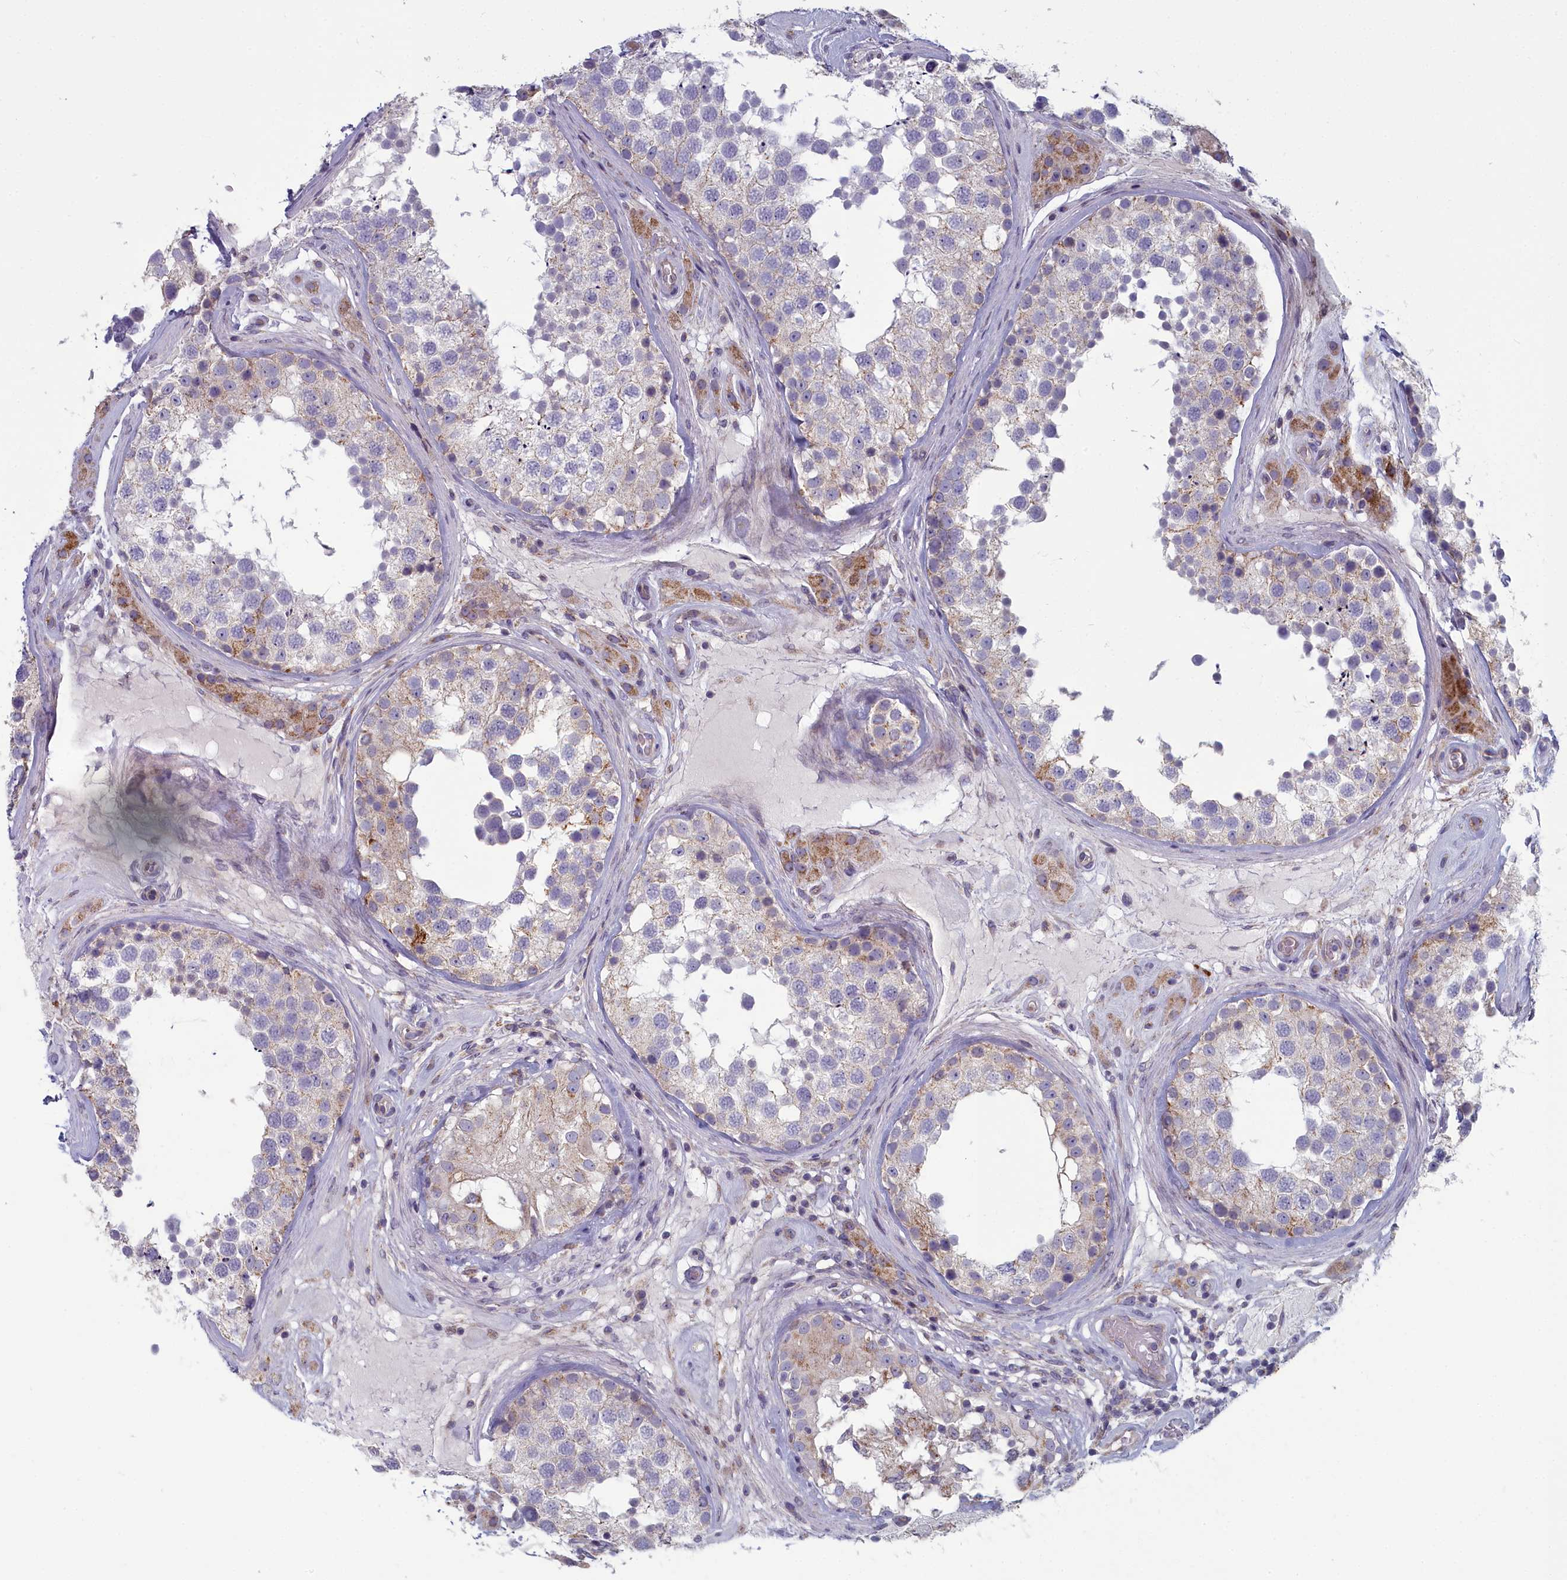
{"staining": {"intensity": "weak", "quantity": "<25%", "location": "cytoplasmic/membranous"}, "tissue": "testis", "cell_type": "Cells in seminiferous ducts", "image_type": "normal", "snomed": [{"axis": "morphology", "description": "Normal tissue, NOS"}, {"axis": "topography", "description": "Testis"}], "caption": "The immunohistochemistry (IHC) image has no significant expression in cells in seminiferous ducts of testis. (Immunohistochemistry (ihc), brightfield microscopy, high magnification).", "gene": "INSYN2A", "patient": {"sex": "male", "age": 46}}